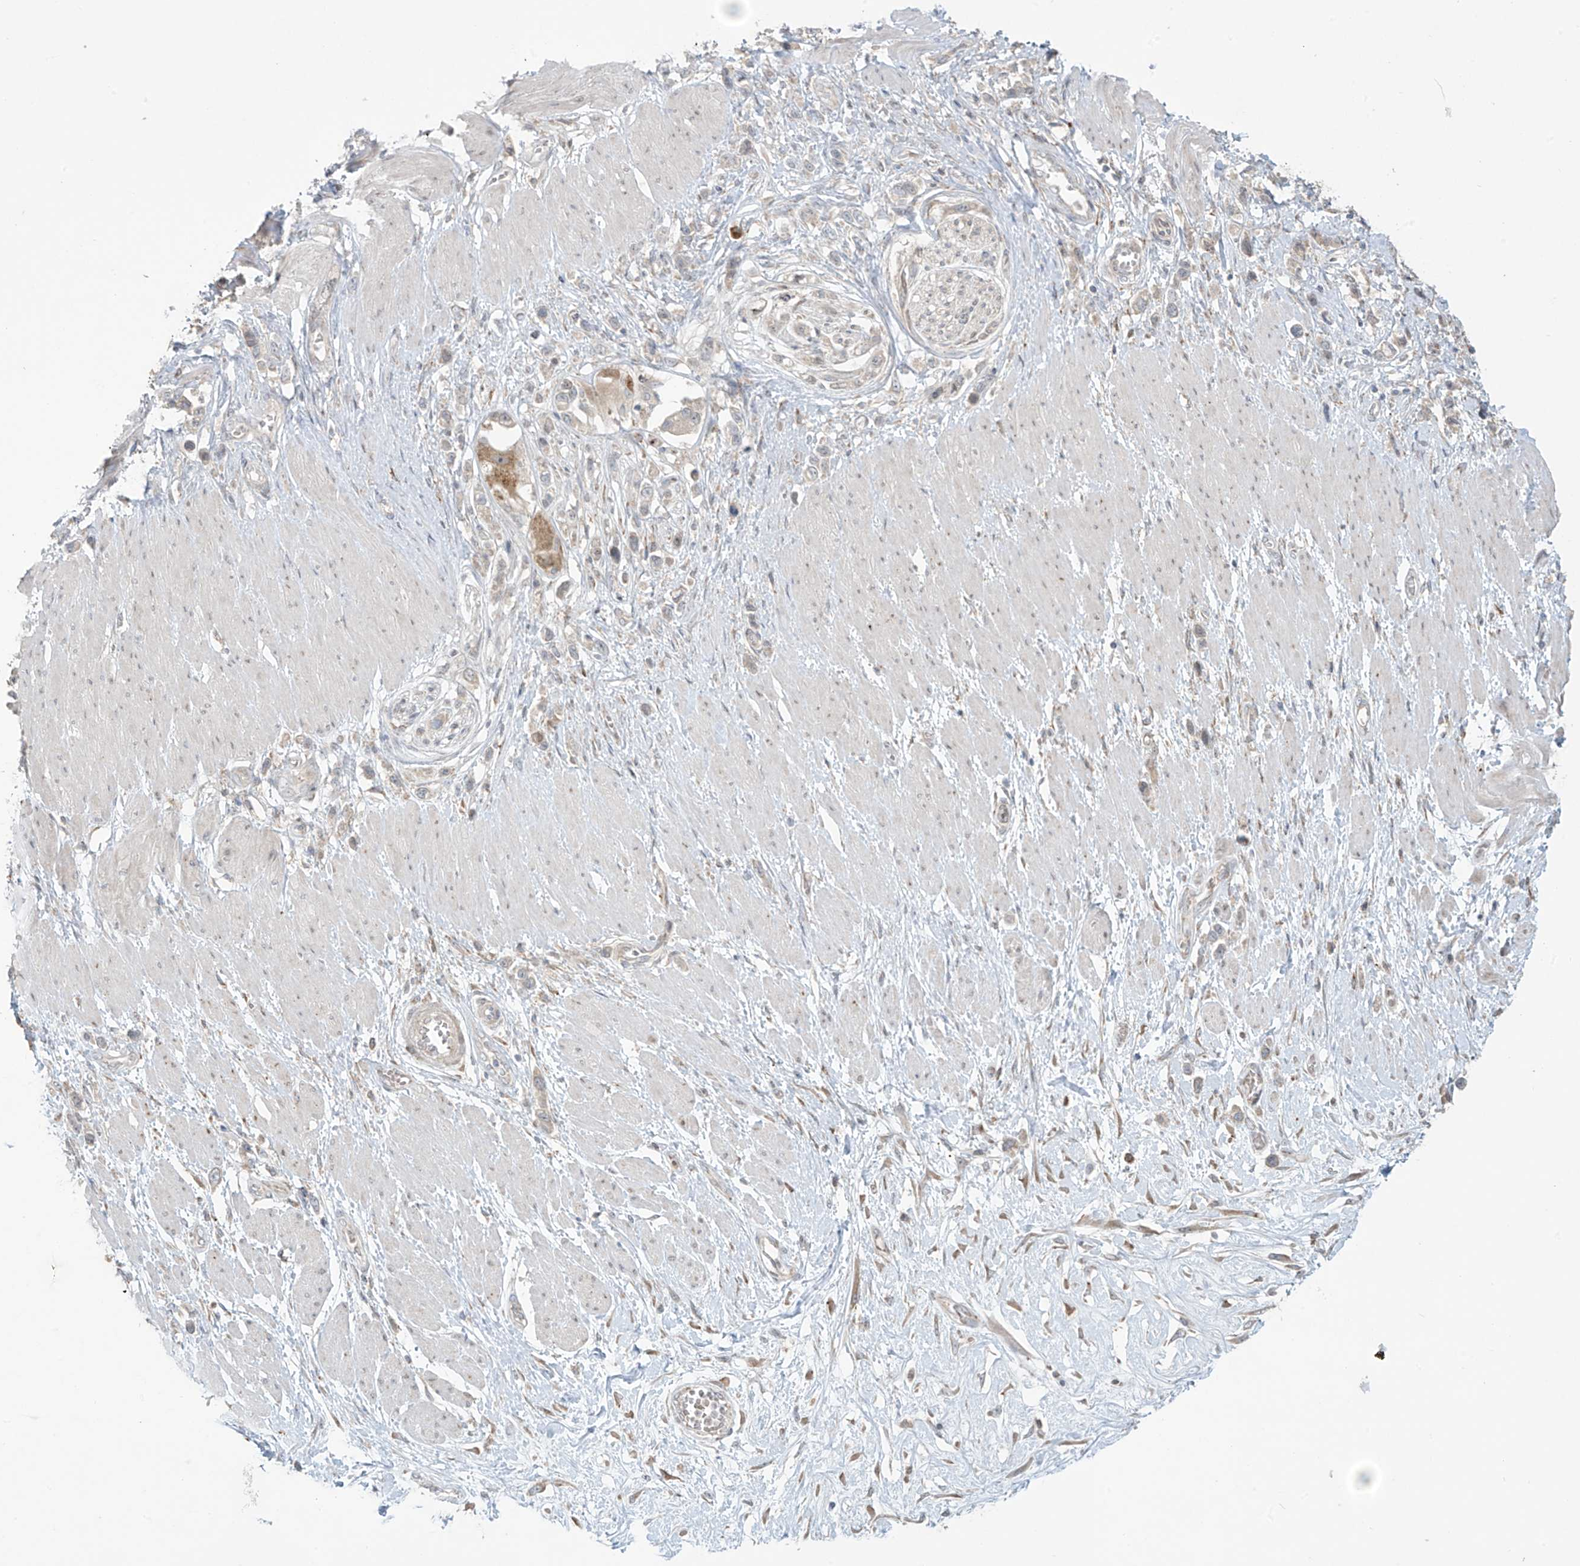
{"staining": {"intensity": "weak", "quantity": "<25%", "location": "cytoplasmic/membranous"}, "tissue": "stomach cancer", "cell_type": "Tumor cells", "image_type": "cancer", "snomed": [{"axis": "morphology", "description": "Normal tissue, NOS"}, {"axis": "morphology", "description": "Adenocarcinoma, NOS"}, {"axis": "topography", "description": "Stomach, upper"}, {"axis": "topography", "description": "Stomach"}], "caption": "A high-resolution histopathology image shows IHC staining of stomach adenocarcinoma, which demonstrates no significant positivity in tumor cells. (DAB (3,3'-diaminobenzidine) immunohistochemistry (IHC) visualized using brightfield microscopy, high magnification).", "gene": "PPAT", "patient": {"sex": "female", "age": 65}}